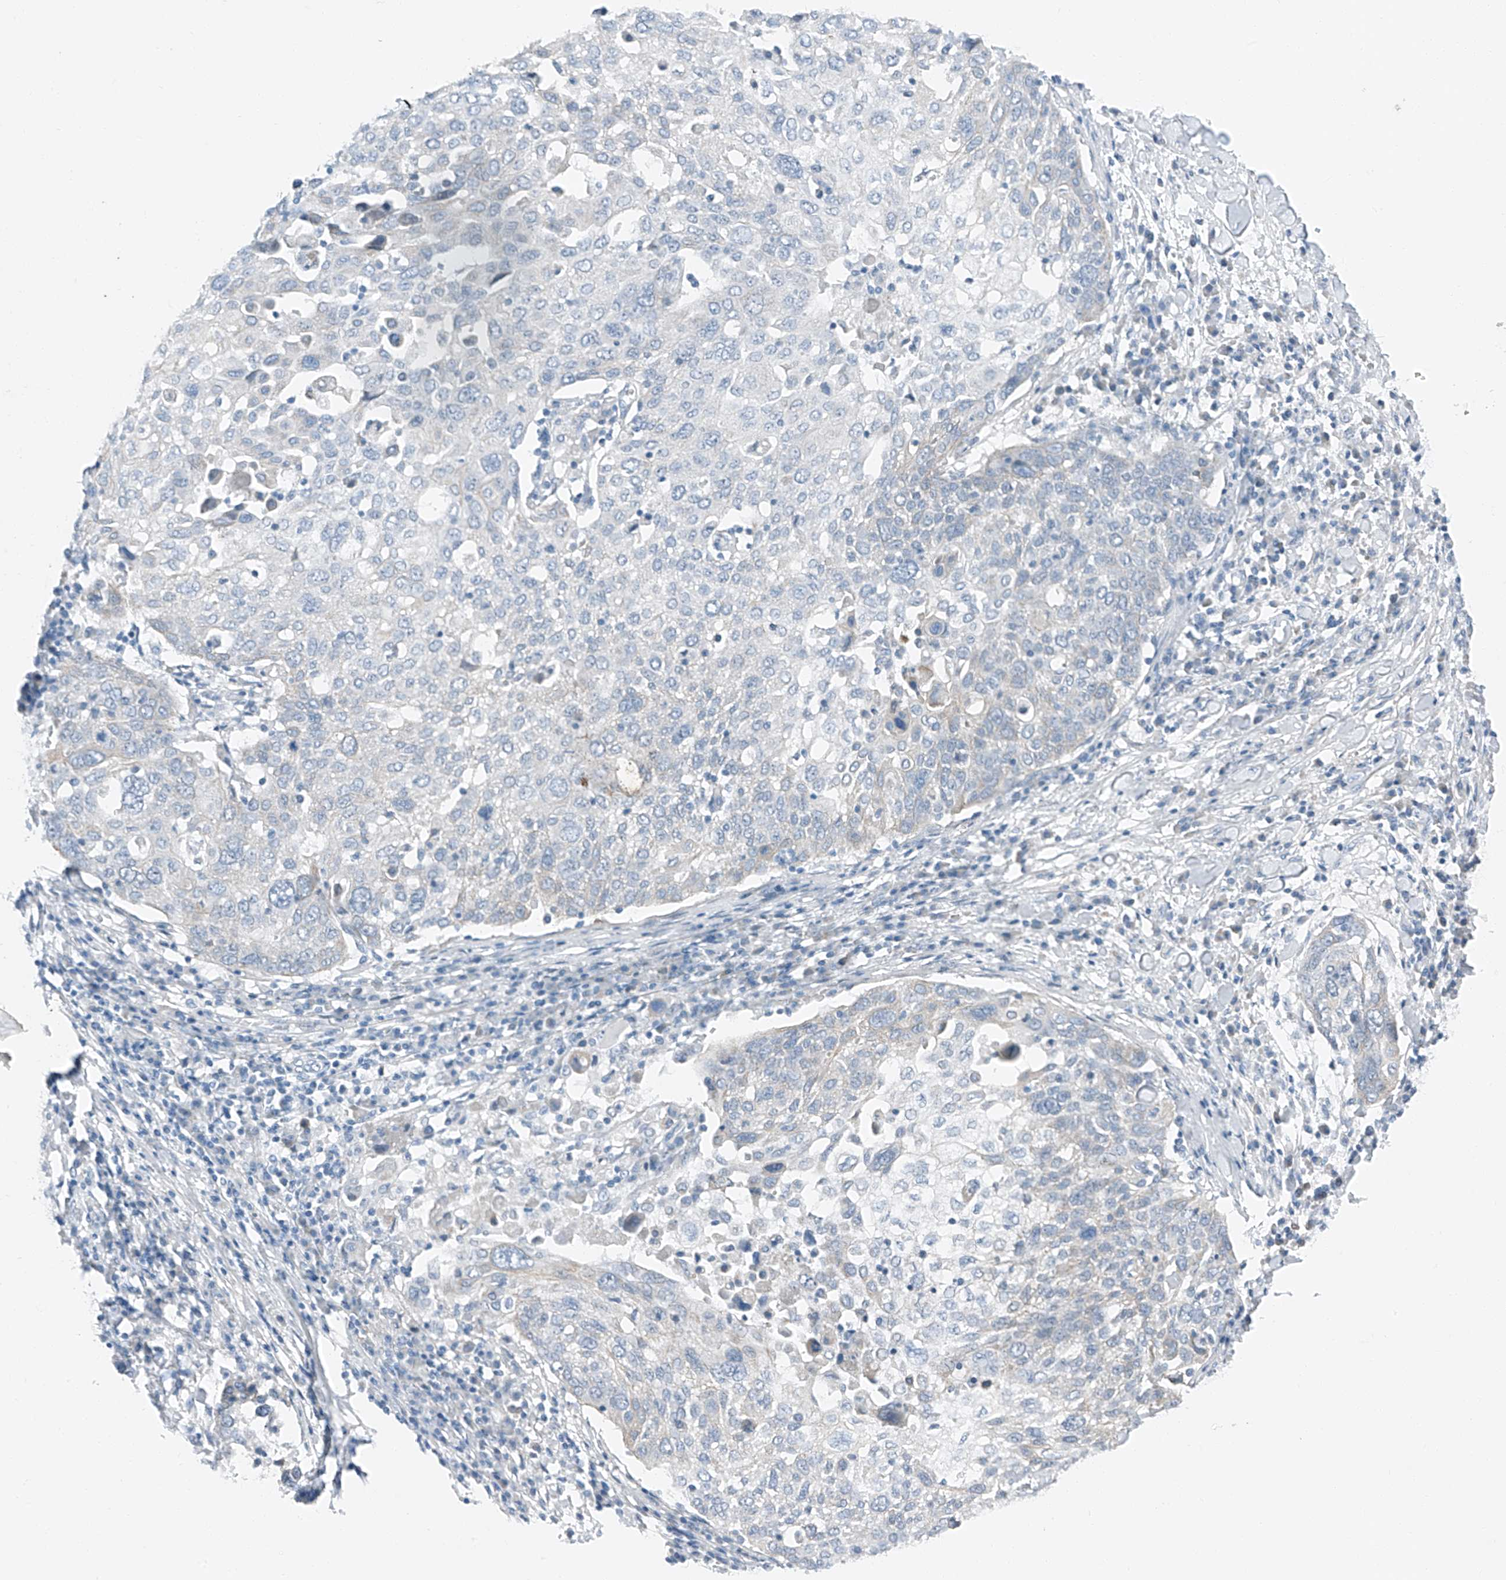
{"staining": {"intensity": "negative", "quantity": "none", "location": "none"}, "tissue": "lung cancer", "cell_type": "Tumor cells", "image_type": "cancer", "snomed": [{"axis": "morphology", "description": "Squamous cell carcinoma, NOS"}, {"axis": "topography", "description": "Lung"}], "caption": "The IHC photomicrograph has no significant positivity in tumor cells of lung cancer tissue.", "gene": "MDGA1", "patient": {"sex": "male", "age": 65}}